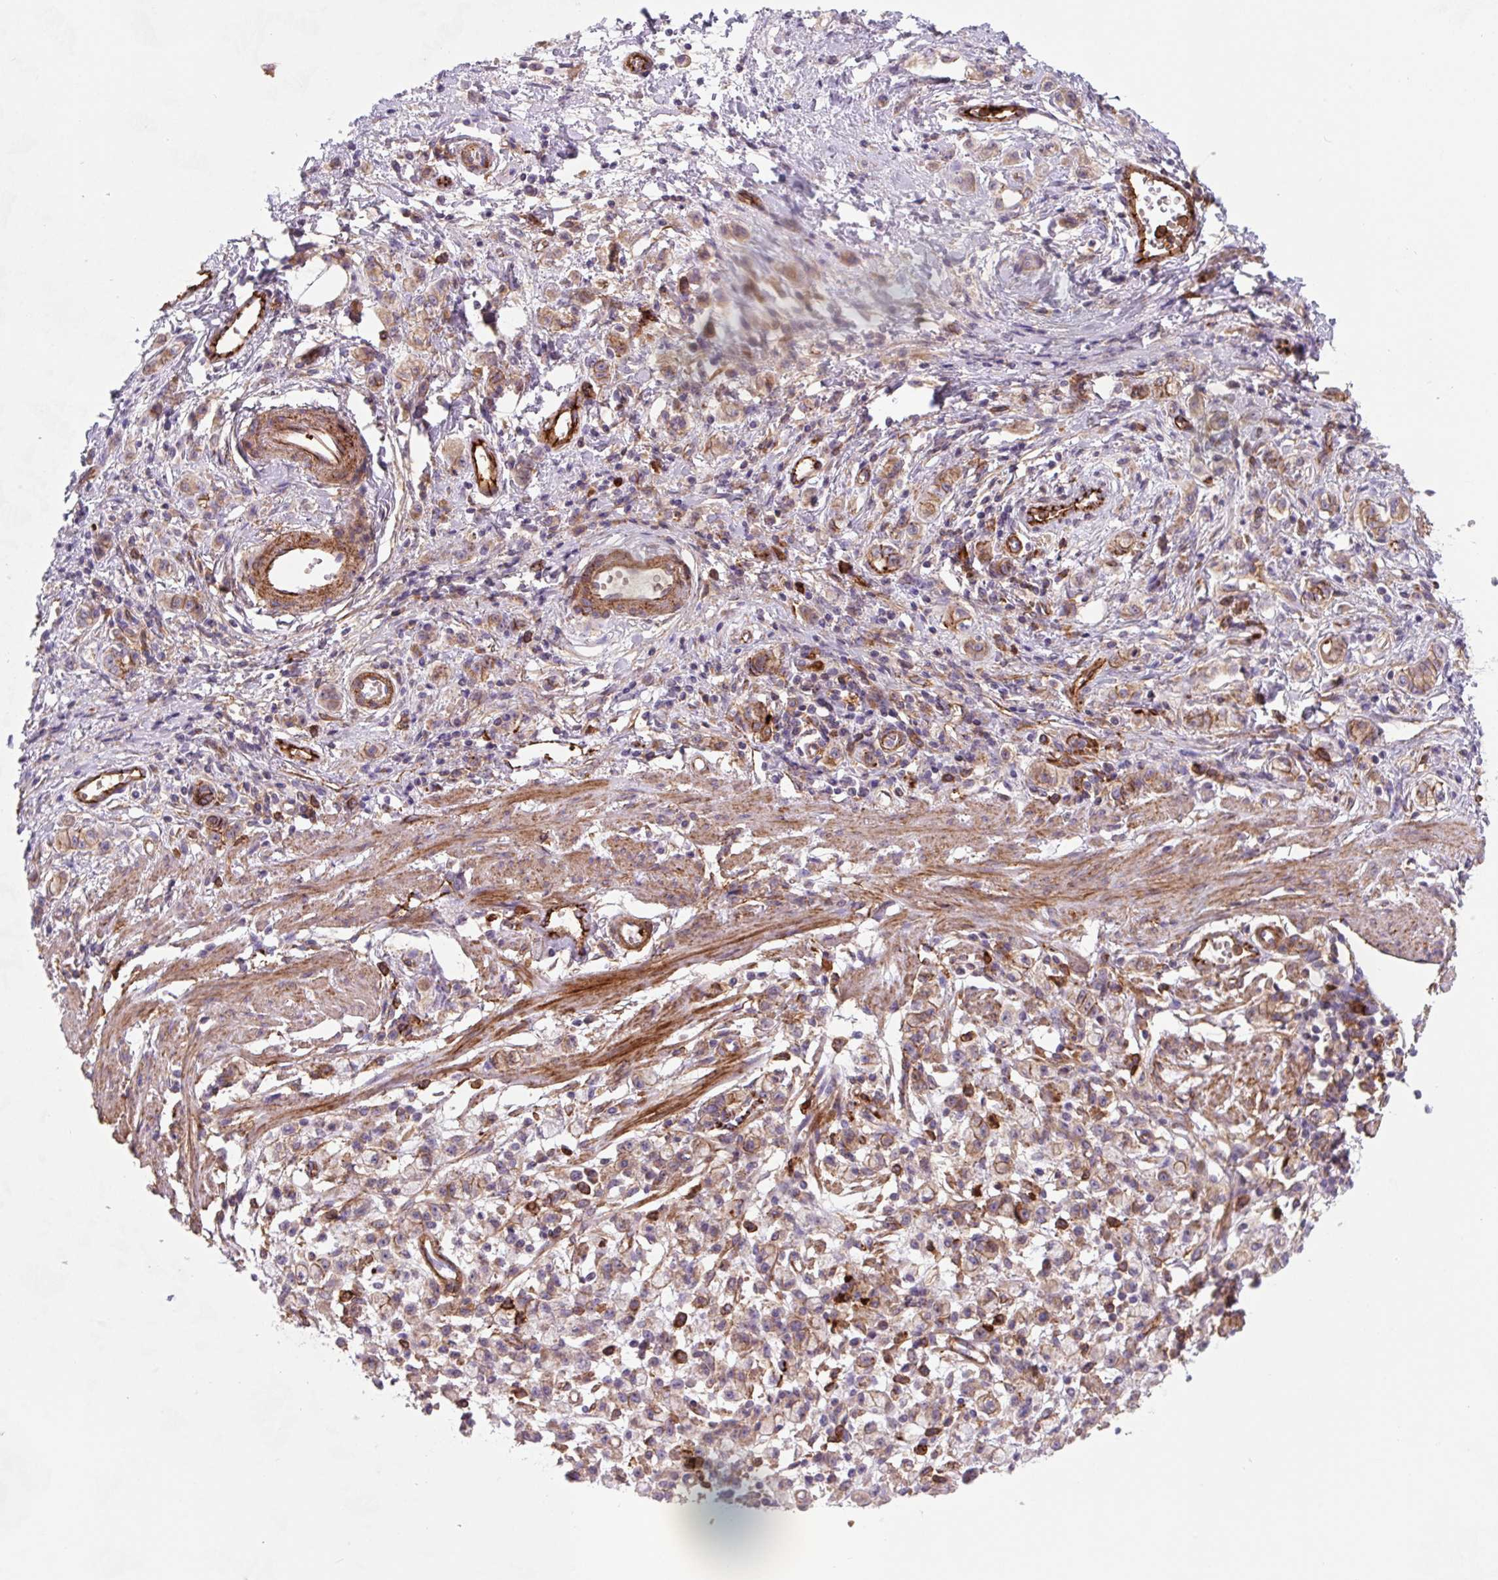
{"staining": {"intensity": "moderate", "quantity": ">75%", "location": "cytoplasmic/membranous"}, "tissue": "stomach cancer", "cell_type": "Tumor cells", "image_type": "cancer", "snomed": [{"axis": "morphology", "description": "Adenocarcinoma, NOS"}, {"axis": "topography", "description": "Stomach"}], "caption": "Immunohistochemical staining of human stomach cancer (adenocarcinoma) exhibits moderate cytoplasmic/membranous protein positivity in about >75% of tumor cells.", "gene": "DHFR2", "patient": {"sex": "male", "age": 77}}